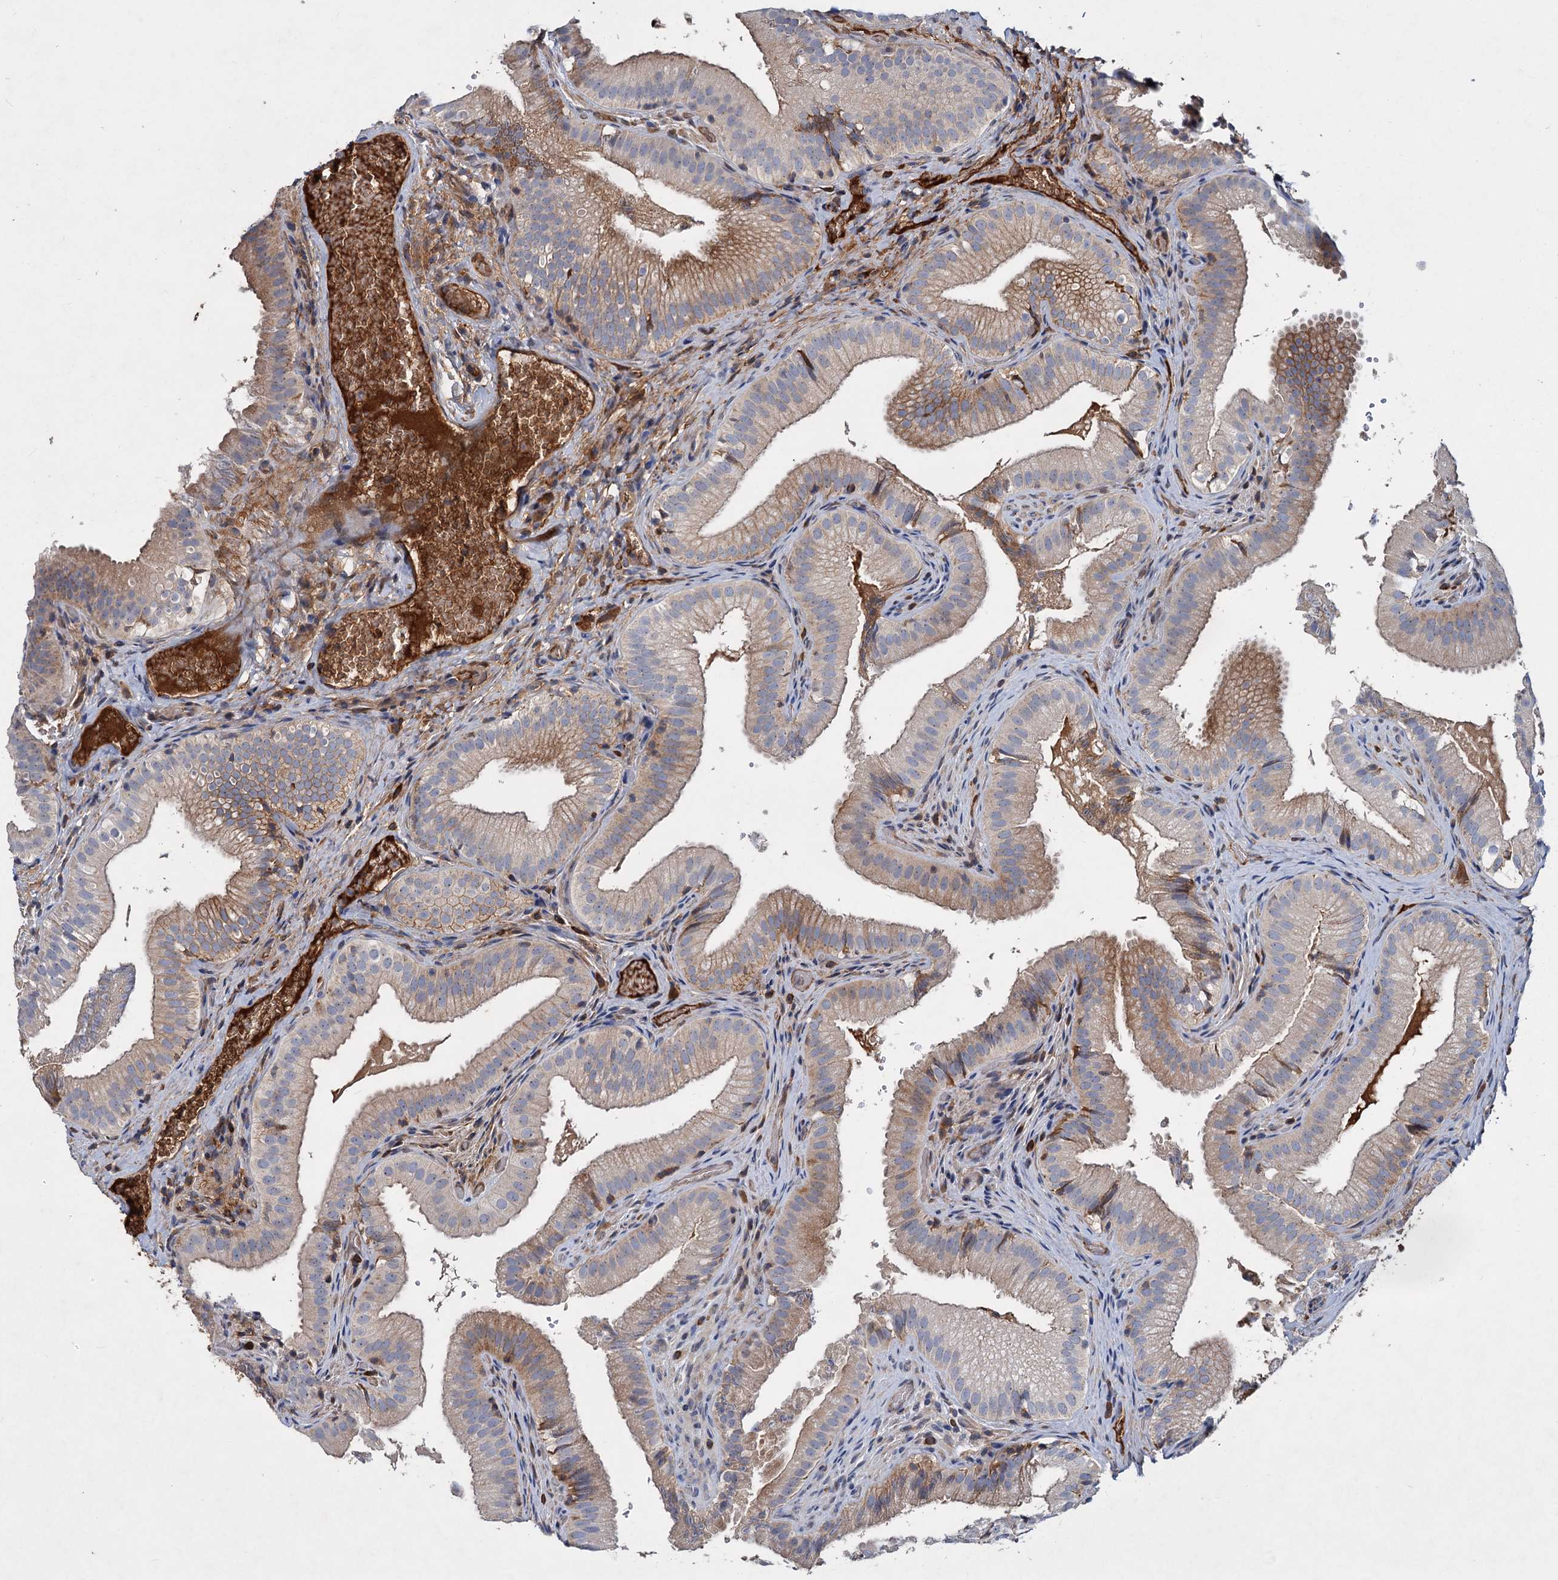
{"staining": {"intensity": "moderate", "quantity": "25%-75%", "location": "cytoplasmic/membranous"}, "tissue": "gallbladder", "cell_type": "Glandular cells", "image_type": "normal", "snomed": [{"axis": "morphology", "description": "Normal tissue, NOS"}, {"axis": "topography", "description": "Gallbladder"}], "caption": "IHC of benign human gallbladder exhibits medium levels of moderate cytoplasmic/membranous expression in approximately 25%-75% of glandular cells.", "gene": "CHRD", "patient": {"sex": "female", "age": 30}}